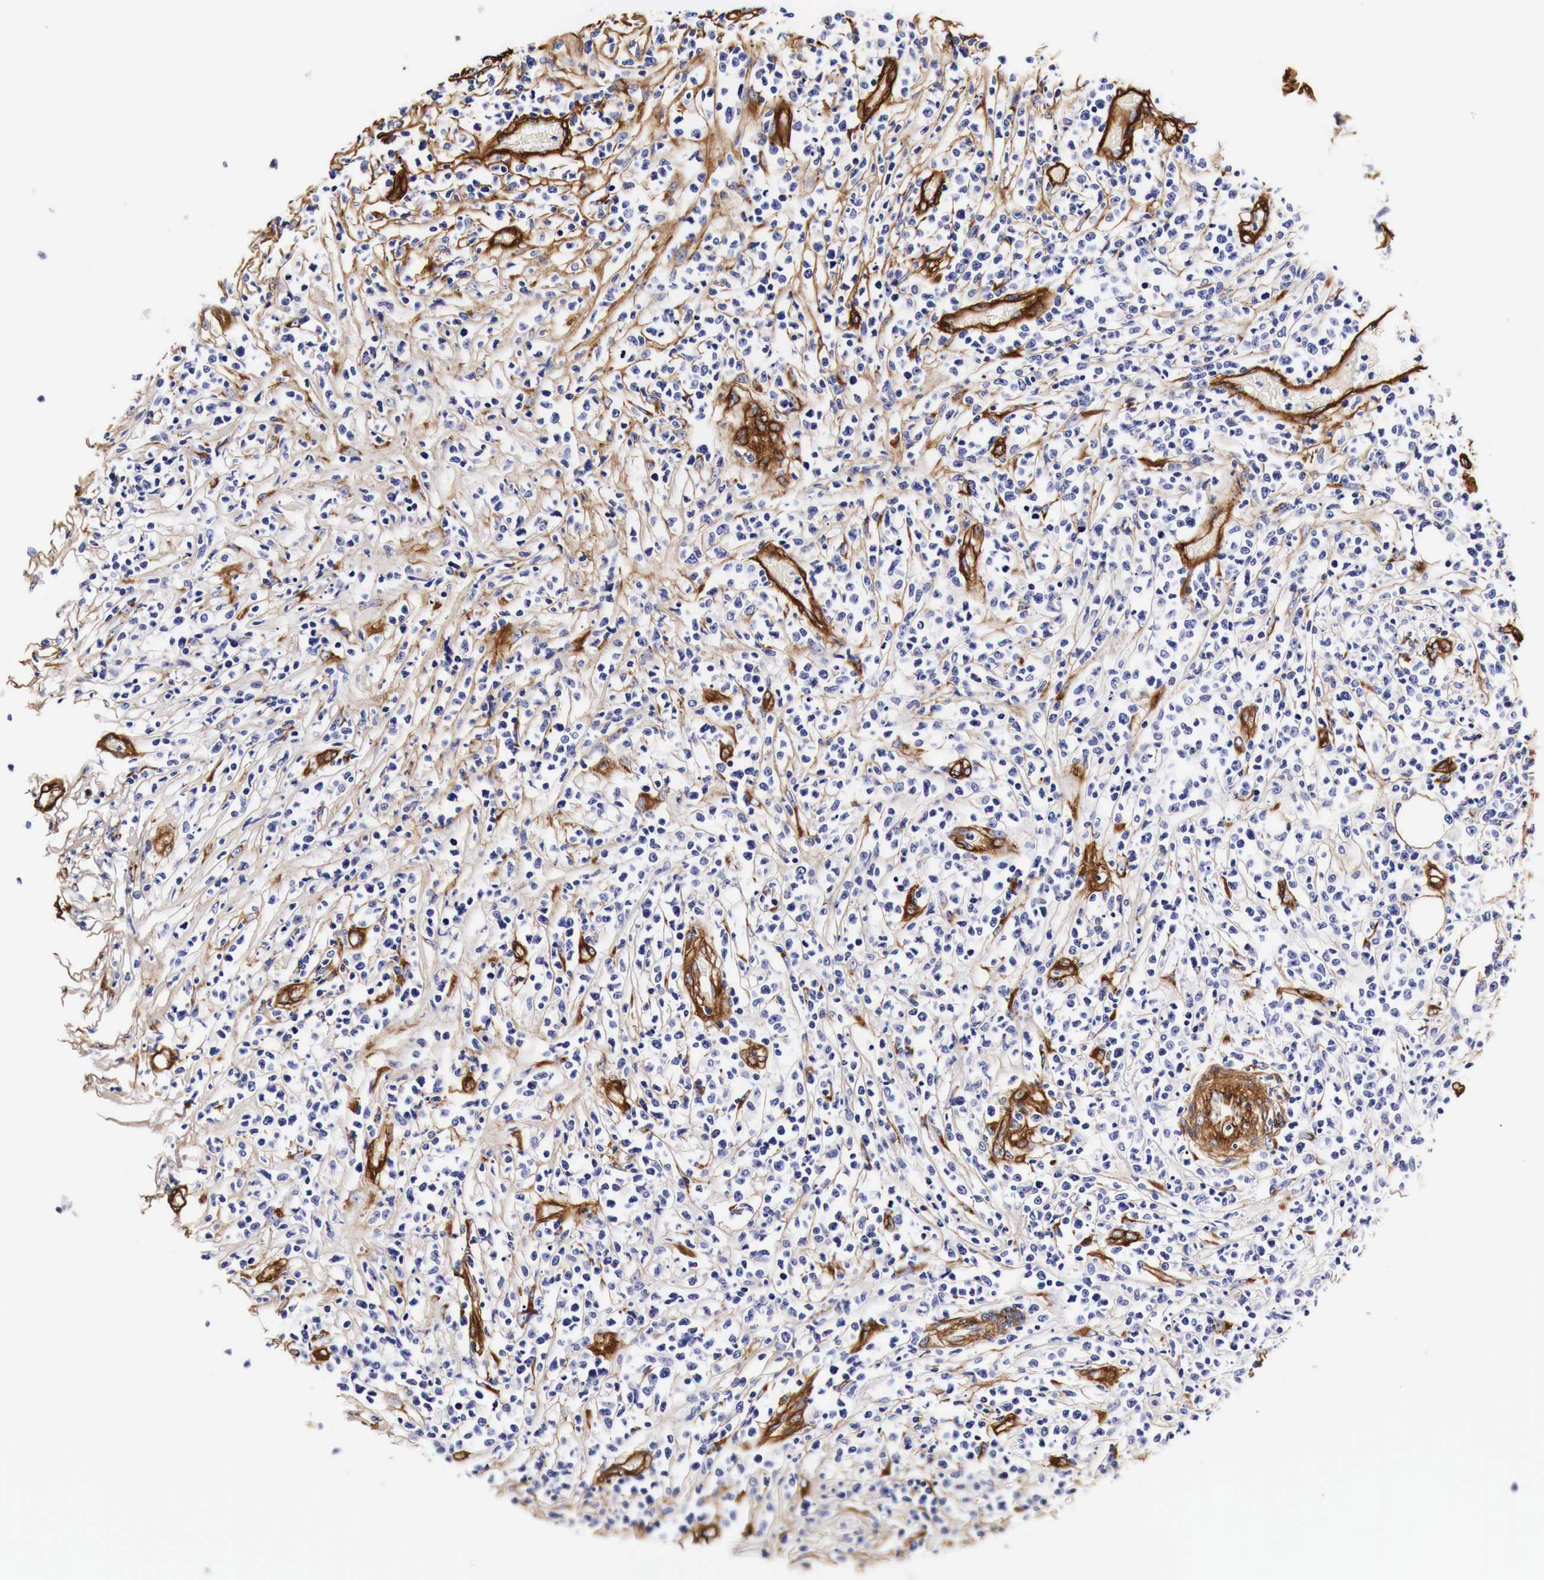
{"staining": {"intensity": "negative", "quantity": "none", "location": "none"}, "tissue": "lymphoma", "cell_type": "Tumor cells", "image_type": "cancer", "snomed": [{"axis": "morphology", "description": "Malignant lymphoma, non-Hodgkin's type, High grade"}, {"axis": "topography", "description": "Colon"}], "caption": "The image demonstrates no significant expression in tumor cells of high-grade malignant lymphoma, non-Hodgkin's type.", "gene": "LAMB2", "patient": {"sex": "male", "age": 82}}